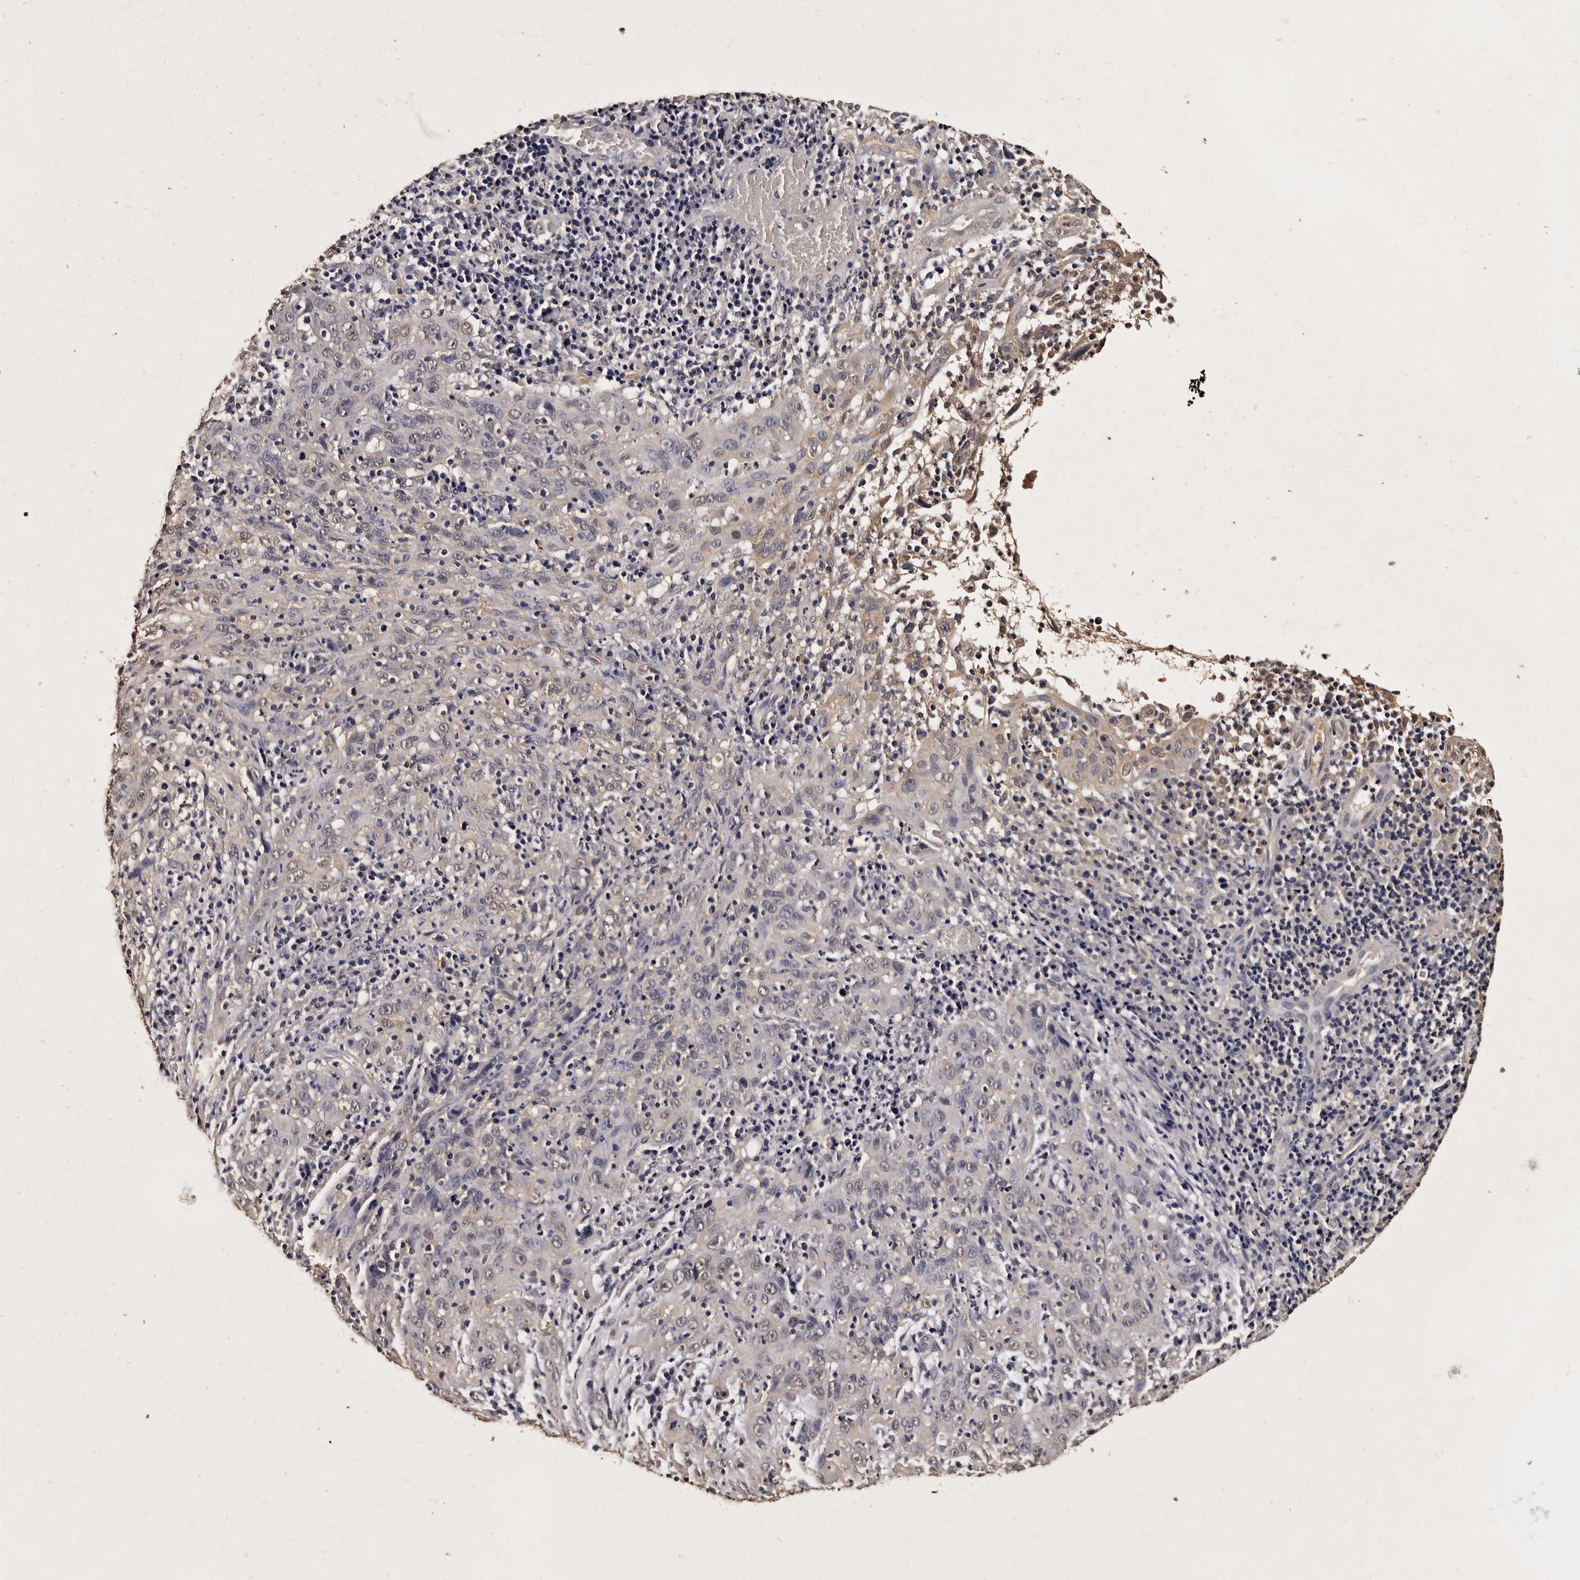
{"staining": {"intensity": "negative", "quantity": "none", "location": "none"}, "tissue": "cervical cancer", "cell_type": "Tumor cells", "image_type": "cancer", "snomed": [{"axis": "morphology", "description": "Squamous cell carcinoma, NOS"}, {"axis": "topography", "description": "Cervix"}], "caption": "Cervical cancer was stained to show a protein in brown. There is no significant expression in tumor cells. (Immunohistochemistry (ihc), brightfield microscopy, high magnification).", "gene": "PARS2", "patient": {"sex": "female", "age": 46}}